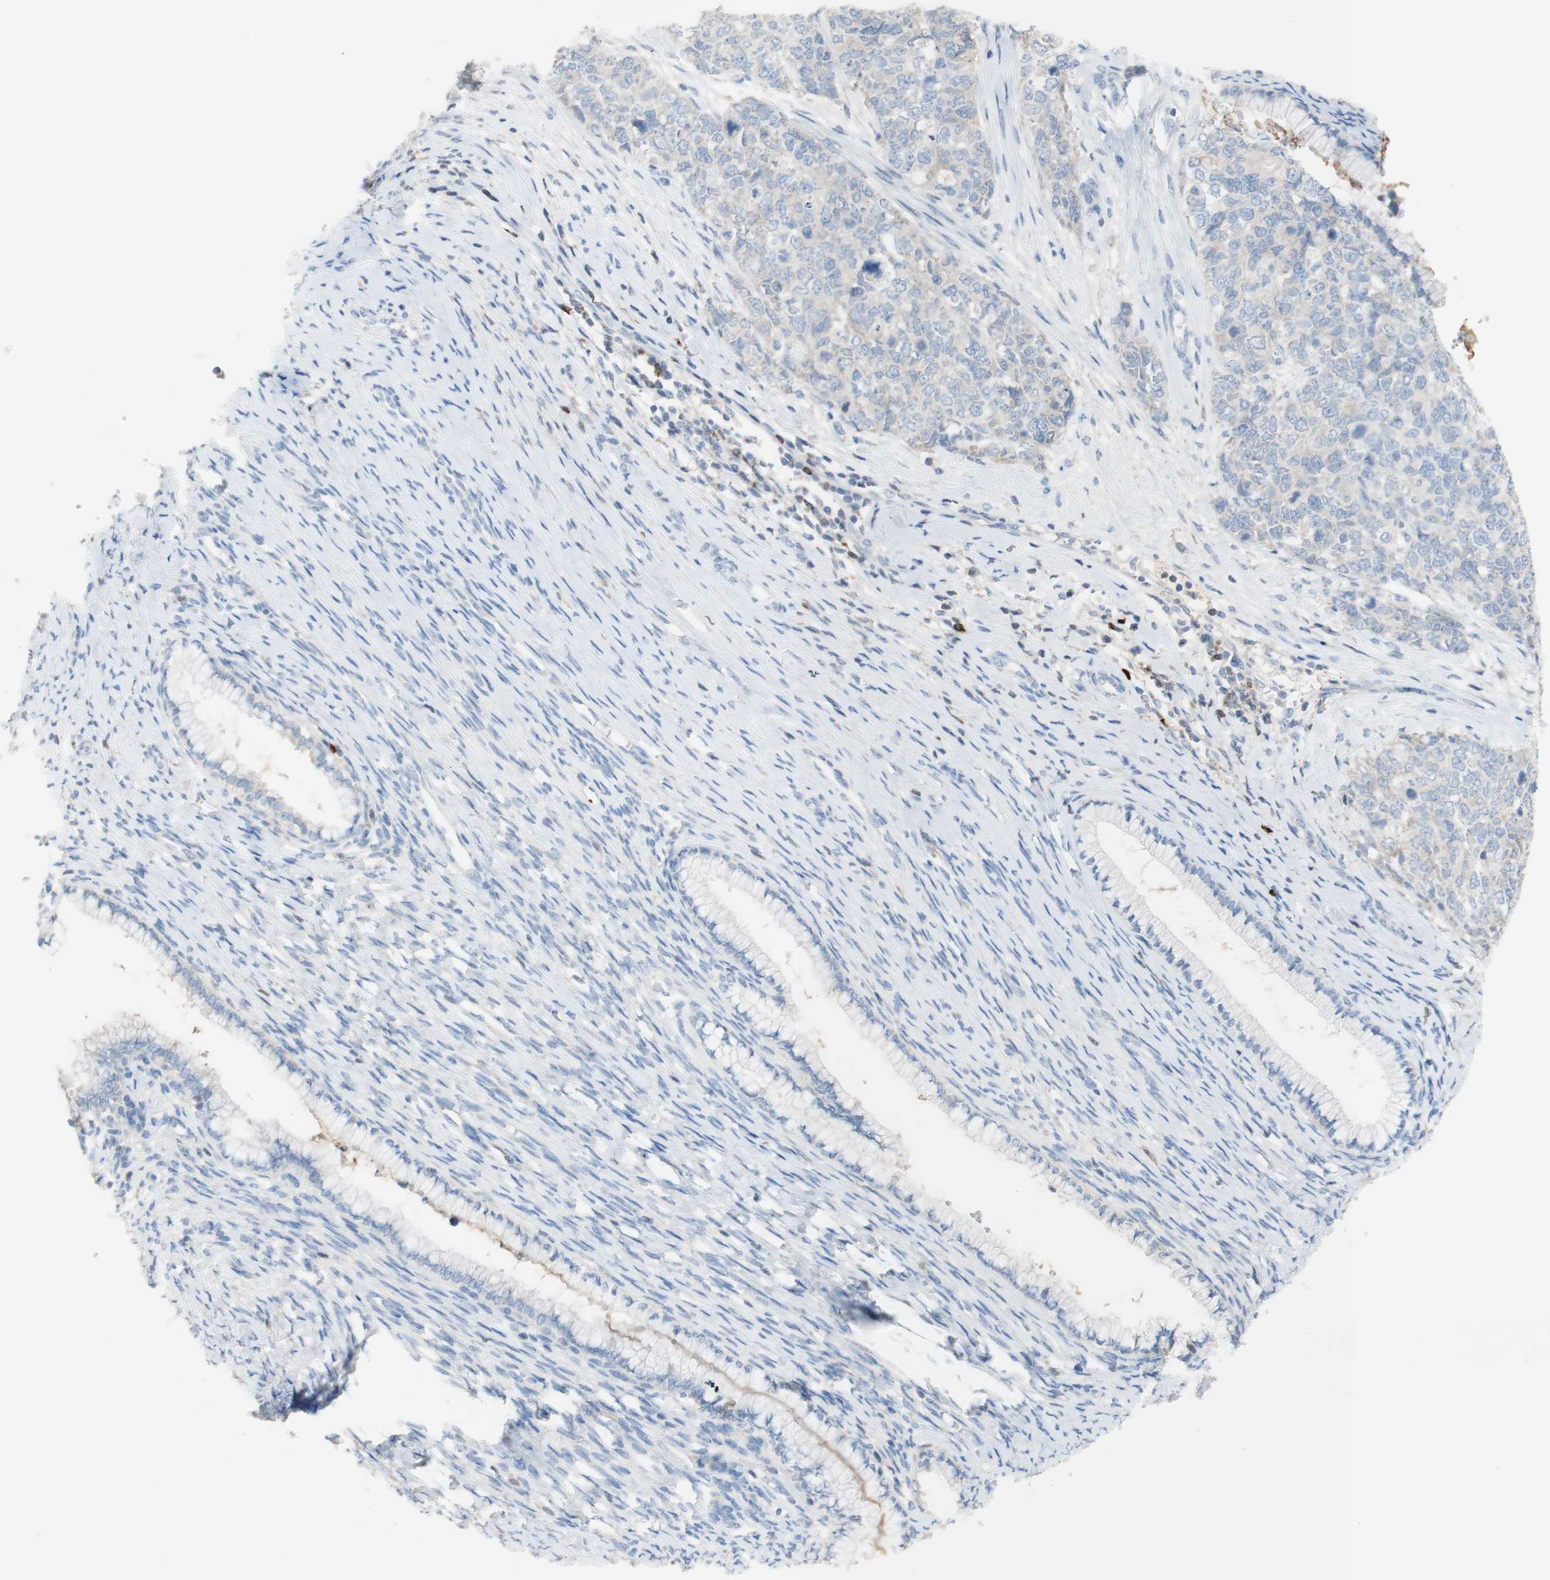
{"staining": {"intensity": "weak", "quantity": ">75%", "location": "cytoplasmic/membranous"}, "tissue": "cervical cancer", "cell_type": "Tumor cells", "image_type": "cancer", "snomed": [{"axis": "morphology", "description": "Squamous cell carcinoma, NOS"}, {"axis": "topography", "description": "Cervix"}], "caption": "This micrograph demonstrates immunohistochemistry (IHC) staining of cervical cancer (squamous cell carcinoma), with low weak cytoplasmic/membranous expression in about >75% of tumor cells.", "gene": "PACSIN1", "patient": {"sex": "female", "age": 63}}